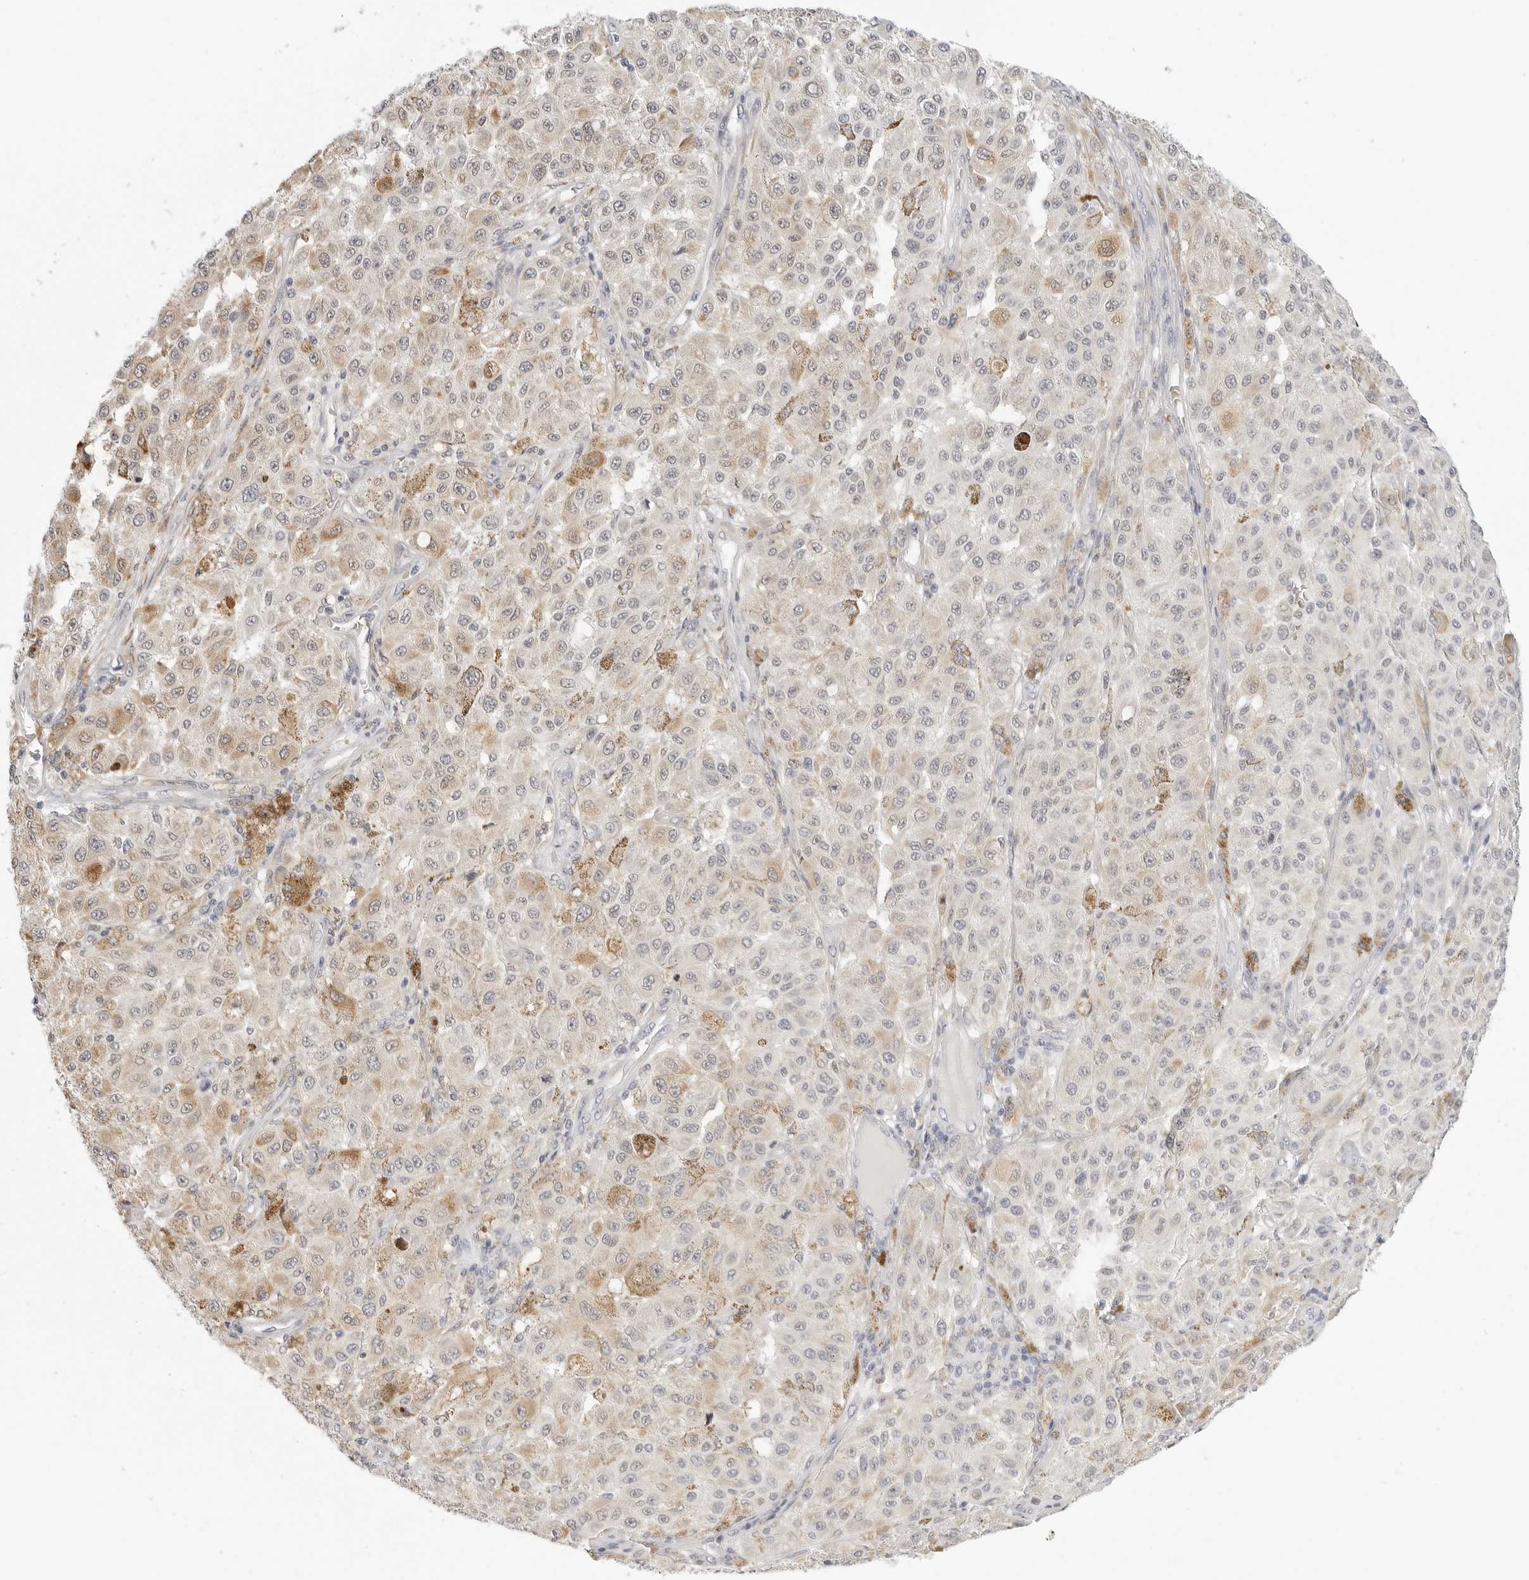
{"staining": {"intensity": "weak", "quantity": "25%-75%", "location": "cytoplasmic/membranous"}, "tissue": "melanoma", "cell_type": "Tumor cells", "image_type": "cancer", "snomed": [{"axis": "morphology", "description": "Malignant melanoma, NOS"}, {"axis": "topography", "description": "Skin"}], "caption": "Immunohistochemistry (IHC) (DAB (3,3'-diaminobenzidine)) staining of human malignant melanoma displays weak cytoplasmic/membranous protein expression in approximately 25%-75% of tumor cells.", "gene": "THEM4", "patient": {"sex": "female", "age": 64}}